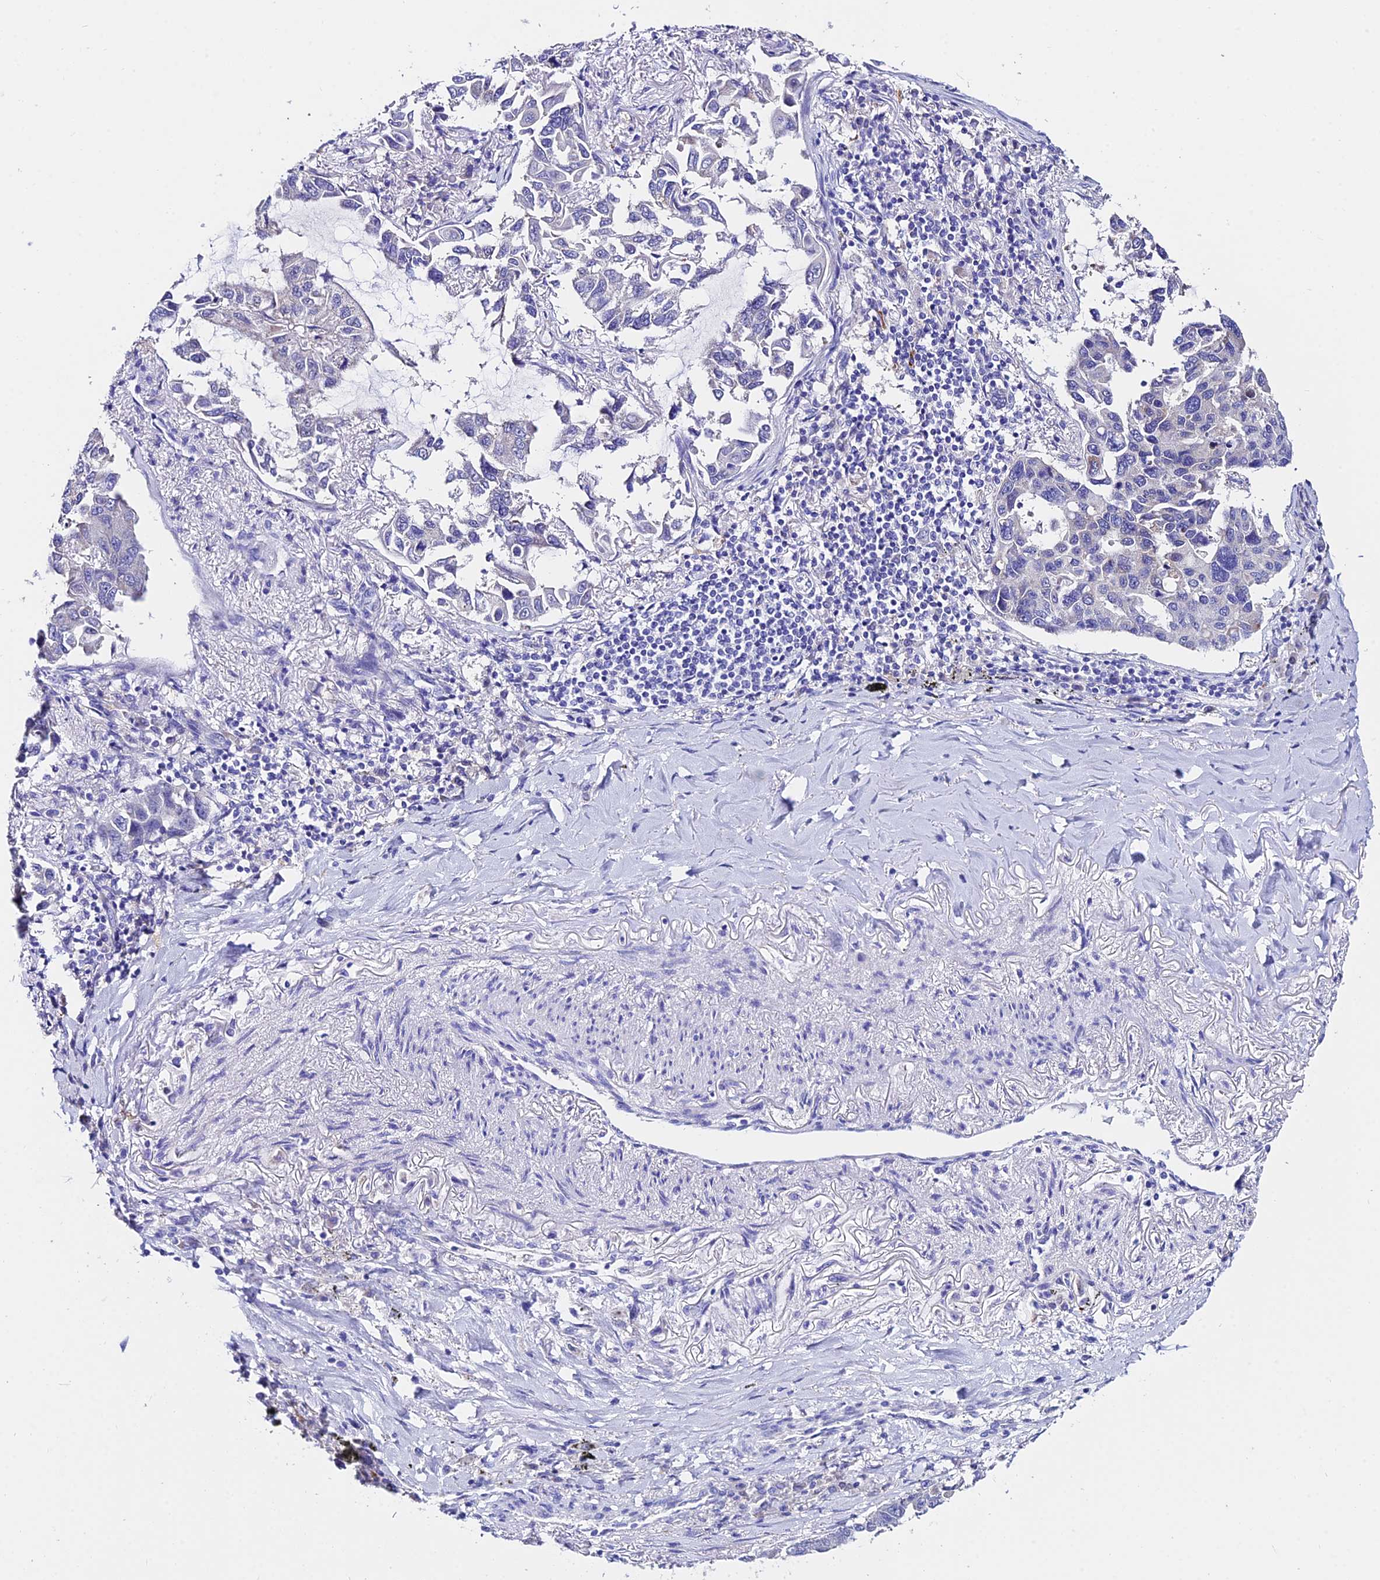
{"staining": {"intensity": "negative", "quantity": "none", "location": "none"}, "tissue": "lung cancer", "cell_type": "Tumor cells", "image_type": "cancer", "snomed": [{"axis": "morphology", "description": "Adenocarcinoma, NOS"}, {"axis": "topography", "description": "Lung"}], "caption": "Immunohistochemistry micrograph of human lung cancer (adenocarcinoma) stained for a protein (brown), which displays no expression in tumor cells. Brightfield microscopy of immunohistochemistry stained with DAB (3,3'-diaminobenzidine) (brown) and hematoxylin (blue), captured at high magnification.", "gene": "CEP41", "patient": {"sex": "male", "age": 64}}